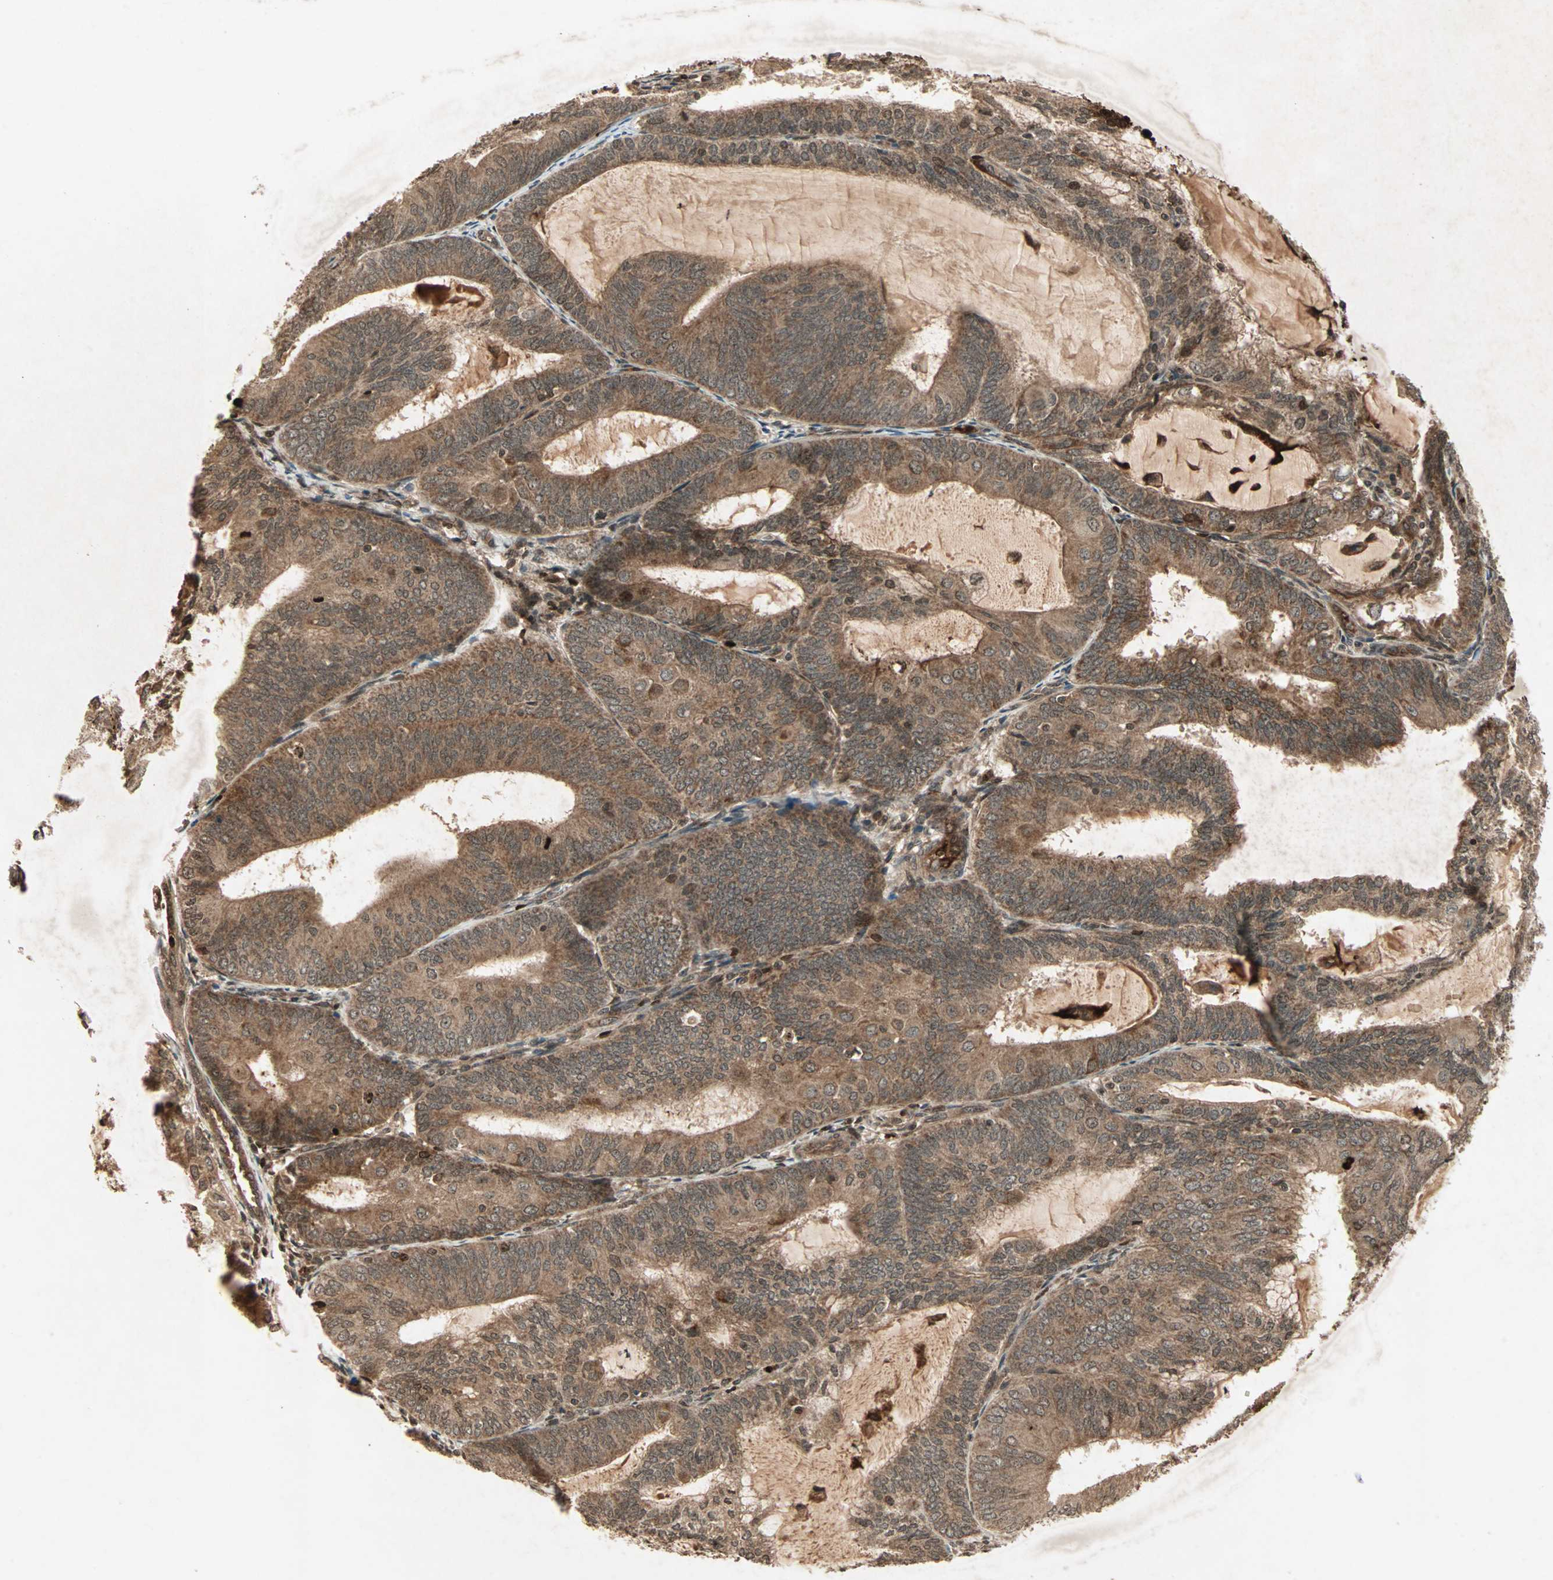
{"staining": {"intensity": "moderate", "quantity": ">75%", "location": "cytoplasmic/membranous"}, "tissue": "endometrial cancer", "cell_type": "Tumor cells", "image_type": "cancer", "snomed": [{"axis": "morphology", "description": "Adenocarcinoma, NOS"}, {"axis": "topography", "description": "Endometrium"}], "caption": "Adenocarcinoma (endometrial) stained for a protein exhibits moderate cytoplasmic/membranous positivity in tumor cells.", "gene": "RFFL", "patient": {"sex": "female", "age": 81}}